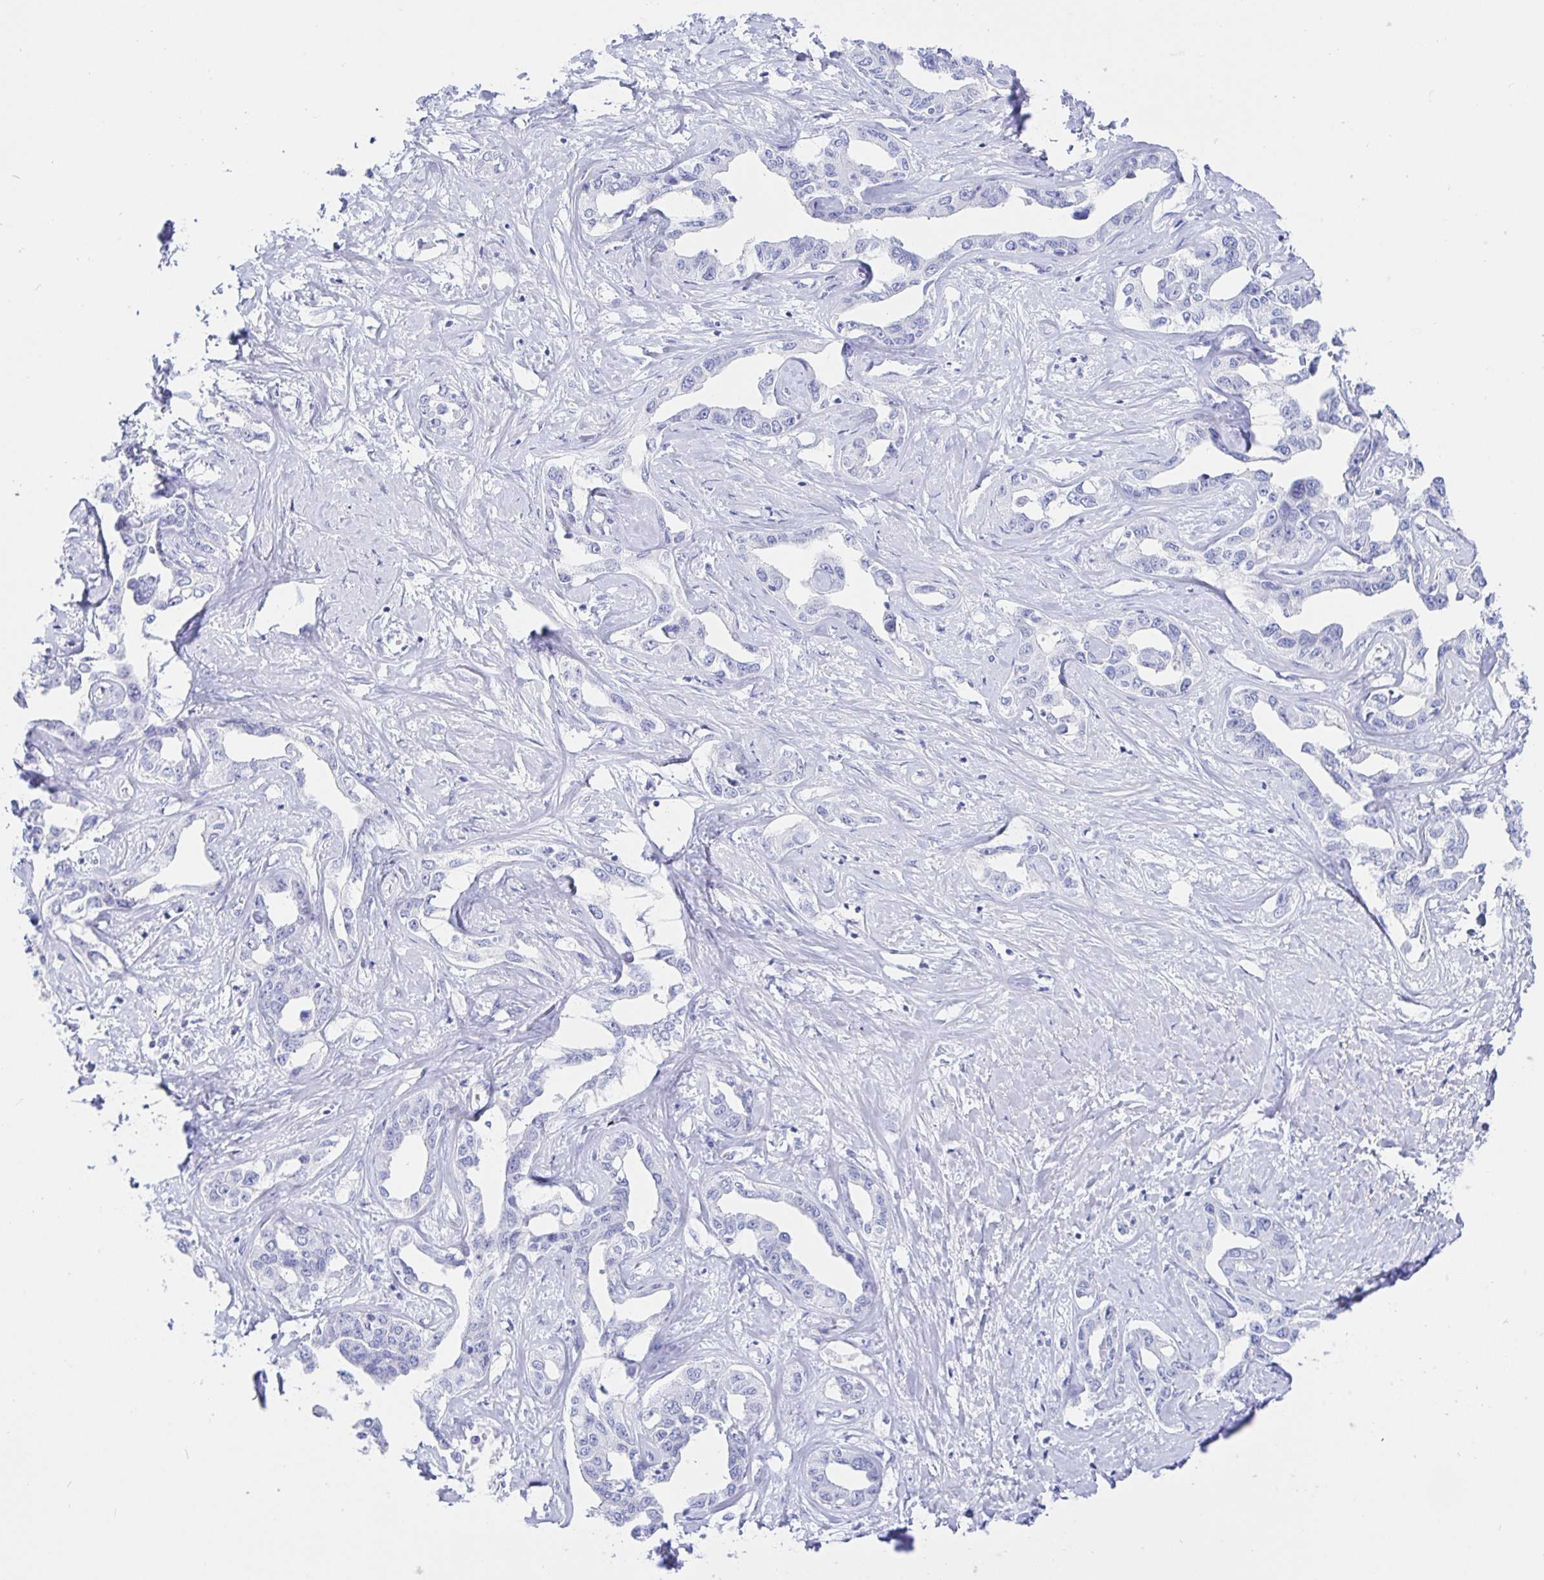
{"staining": {"intensity": "negative", "quantity": "none", "location": "none"}, "tissue": "liver cancer", "cell_type": "Tumor cells", "image_type": "cancer", "snomed": [{"axis": "morphology", "description": "Cholangiocarcinoma"}, {"axis": "topography", "description": "Liver"}], "caption": "Tumor cells show no significant protein staining in cholangiocarcinoma (liver).", "gene": "KCNH6", "patient": {"sex": "male", "age": 59}}